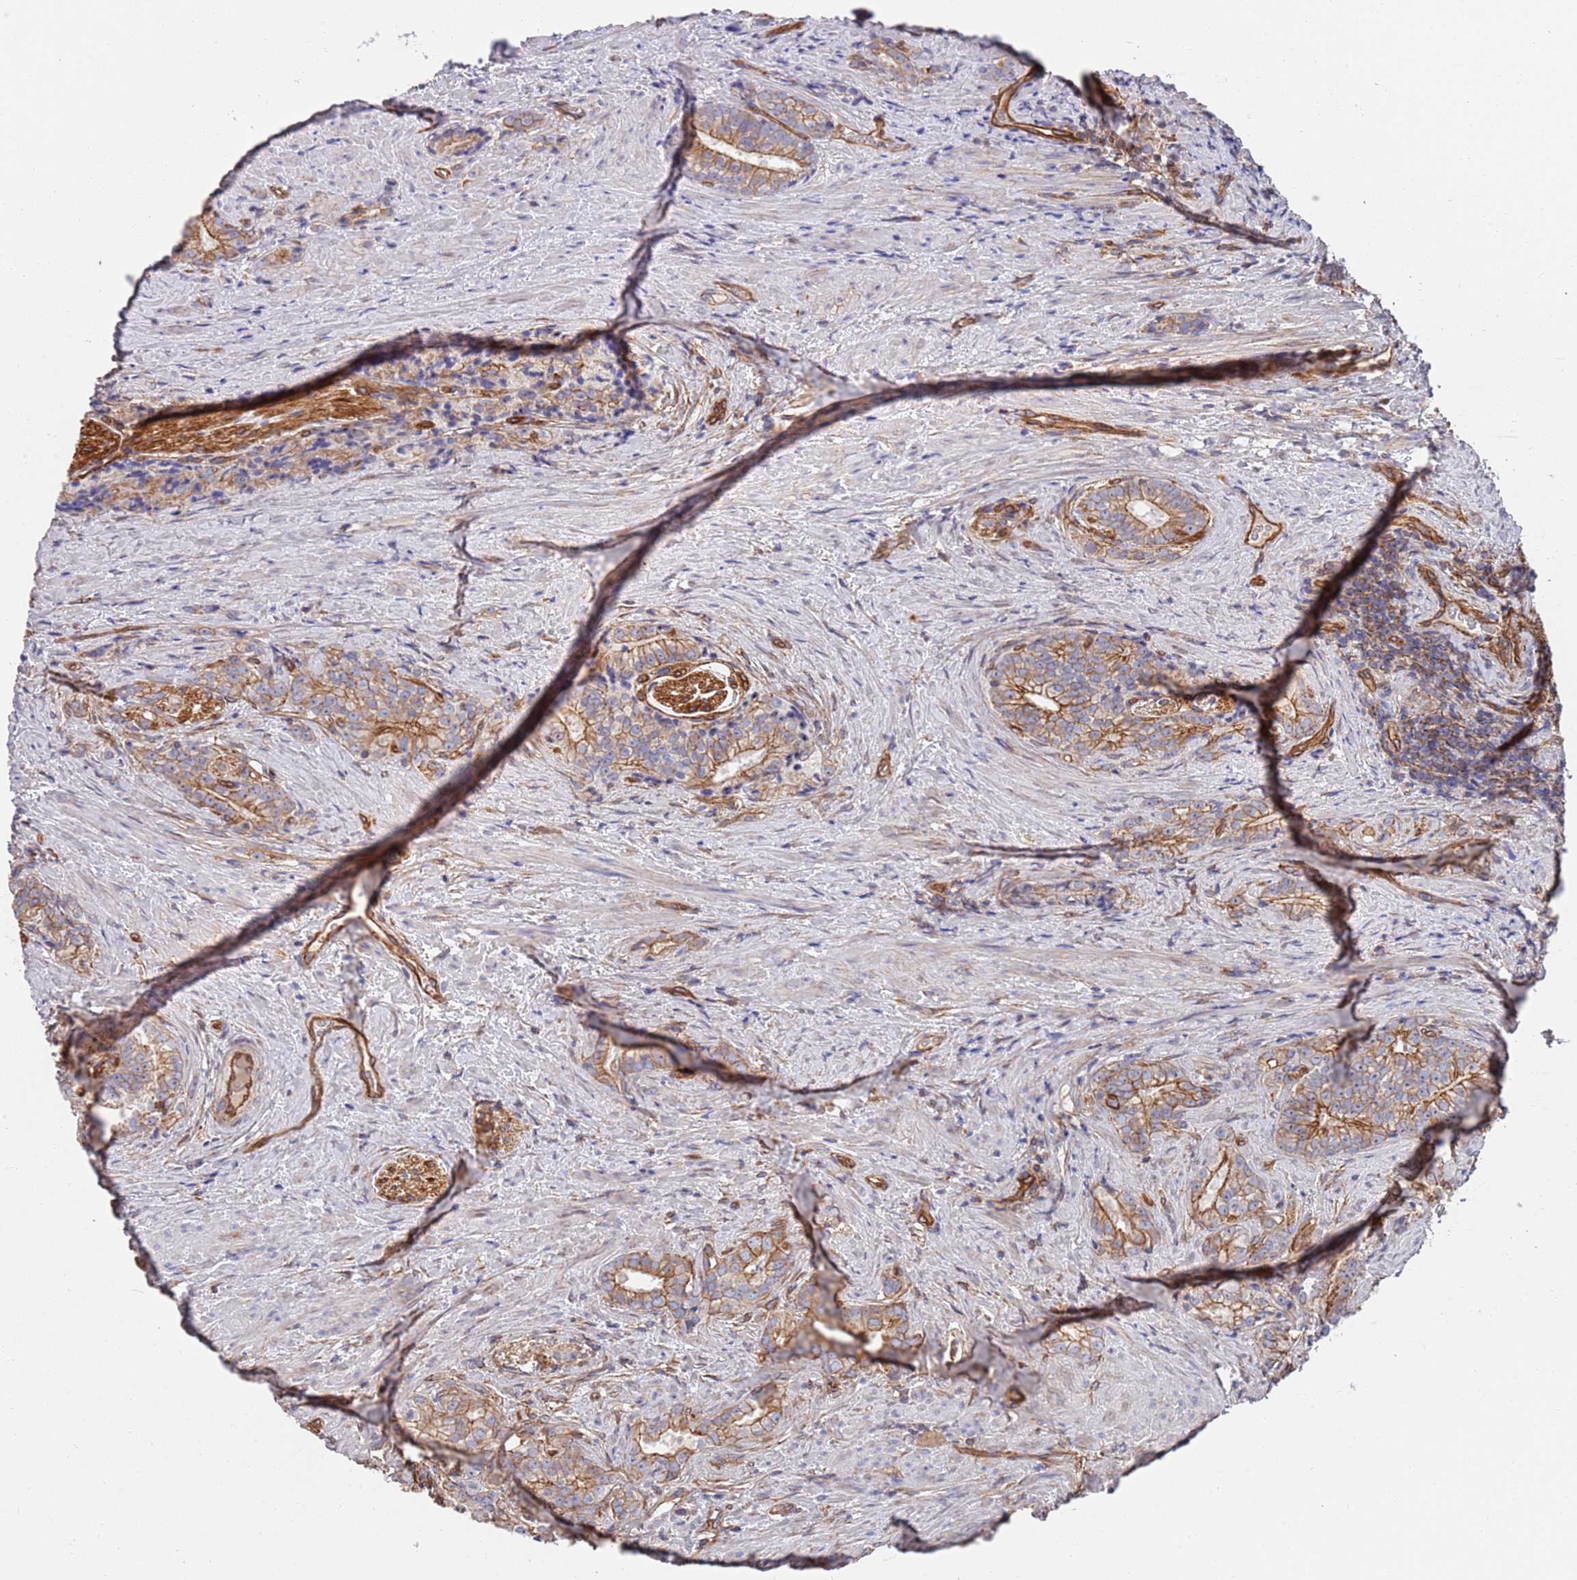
{"staining": {"intensity": "moderate", "quantity": "25%-75%", "location": "cytoplasmic/membranous"}, "tissue": "prostate cancer", "cell_type": "Tumor cells", "image_type": "cancer", "snomed": [{"axis": "morphology", "description": "Adenocarcinoma, Low grade"}, {"axis": "topography", "description": "Prostate"}], "caption": "Immunohistochemistry (DAB (3,3'-diaminobenzidine)) staining of human prostate cancer (low-grade adenocarcinoma) shows moderate cytoplasmic/membranous protein staining in about 25%-75% of tumor cells. Ihc stains the protein of interest in brown and the nuclei are stained blue.", "gene": "JAKMIP2", "patient": {"sex": "male", "age": 71}}